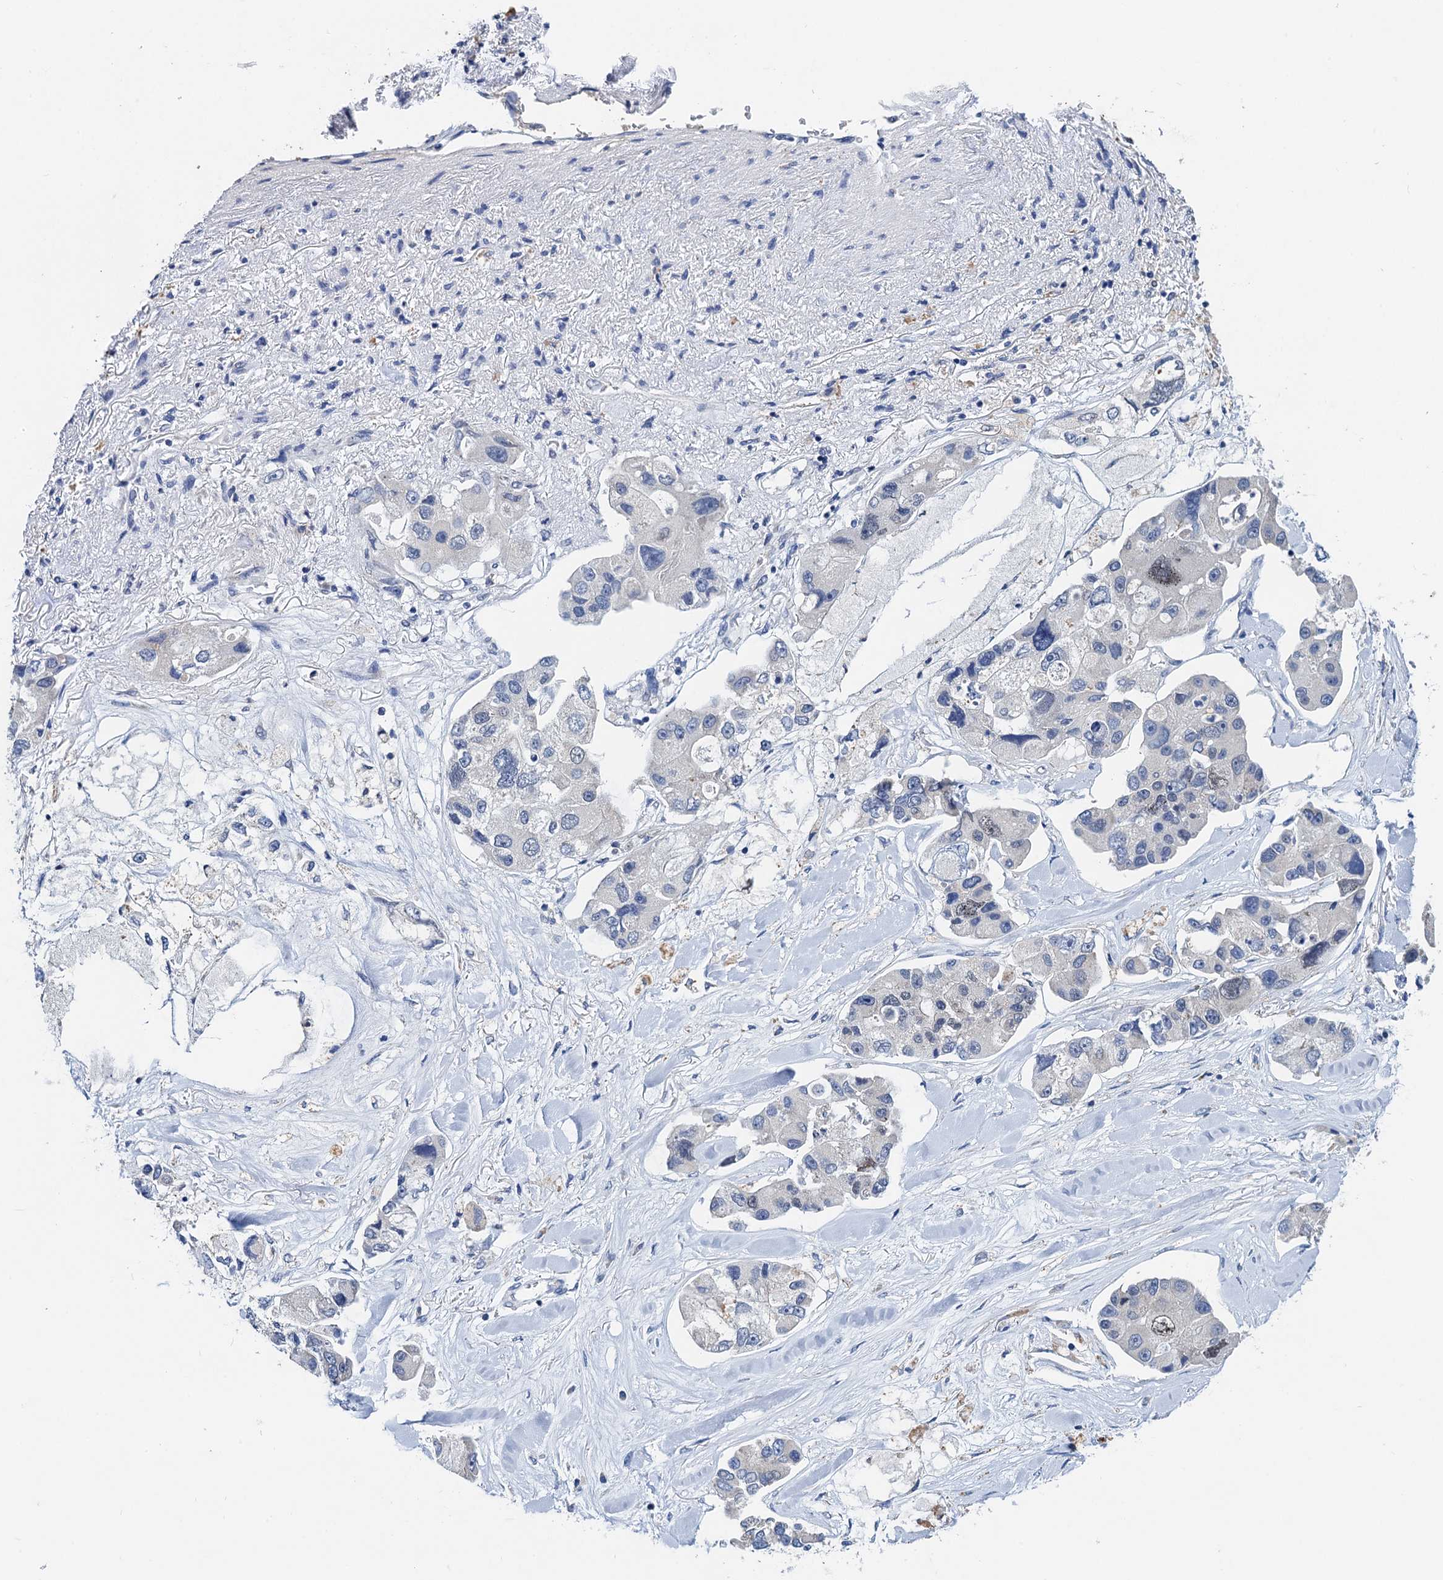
{"staining": {"intensity": "negative", "quantity": "none", "location": "none"}, "tissue": "lung cancer", "cell_type": "Tumor cells", "image_type": "cancer", "snomed": [{"axis": "morphology", "description": "Adenocarcinoma, NOS"}, {"axis": "topography", "description": "Lung"}], "caption": "Image shows no protein expression in tumor cells of lung cancer tissue.", "gene": "TMEM39B", "patient": {"sex": "female", "age": 54}}